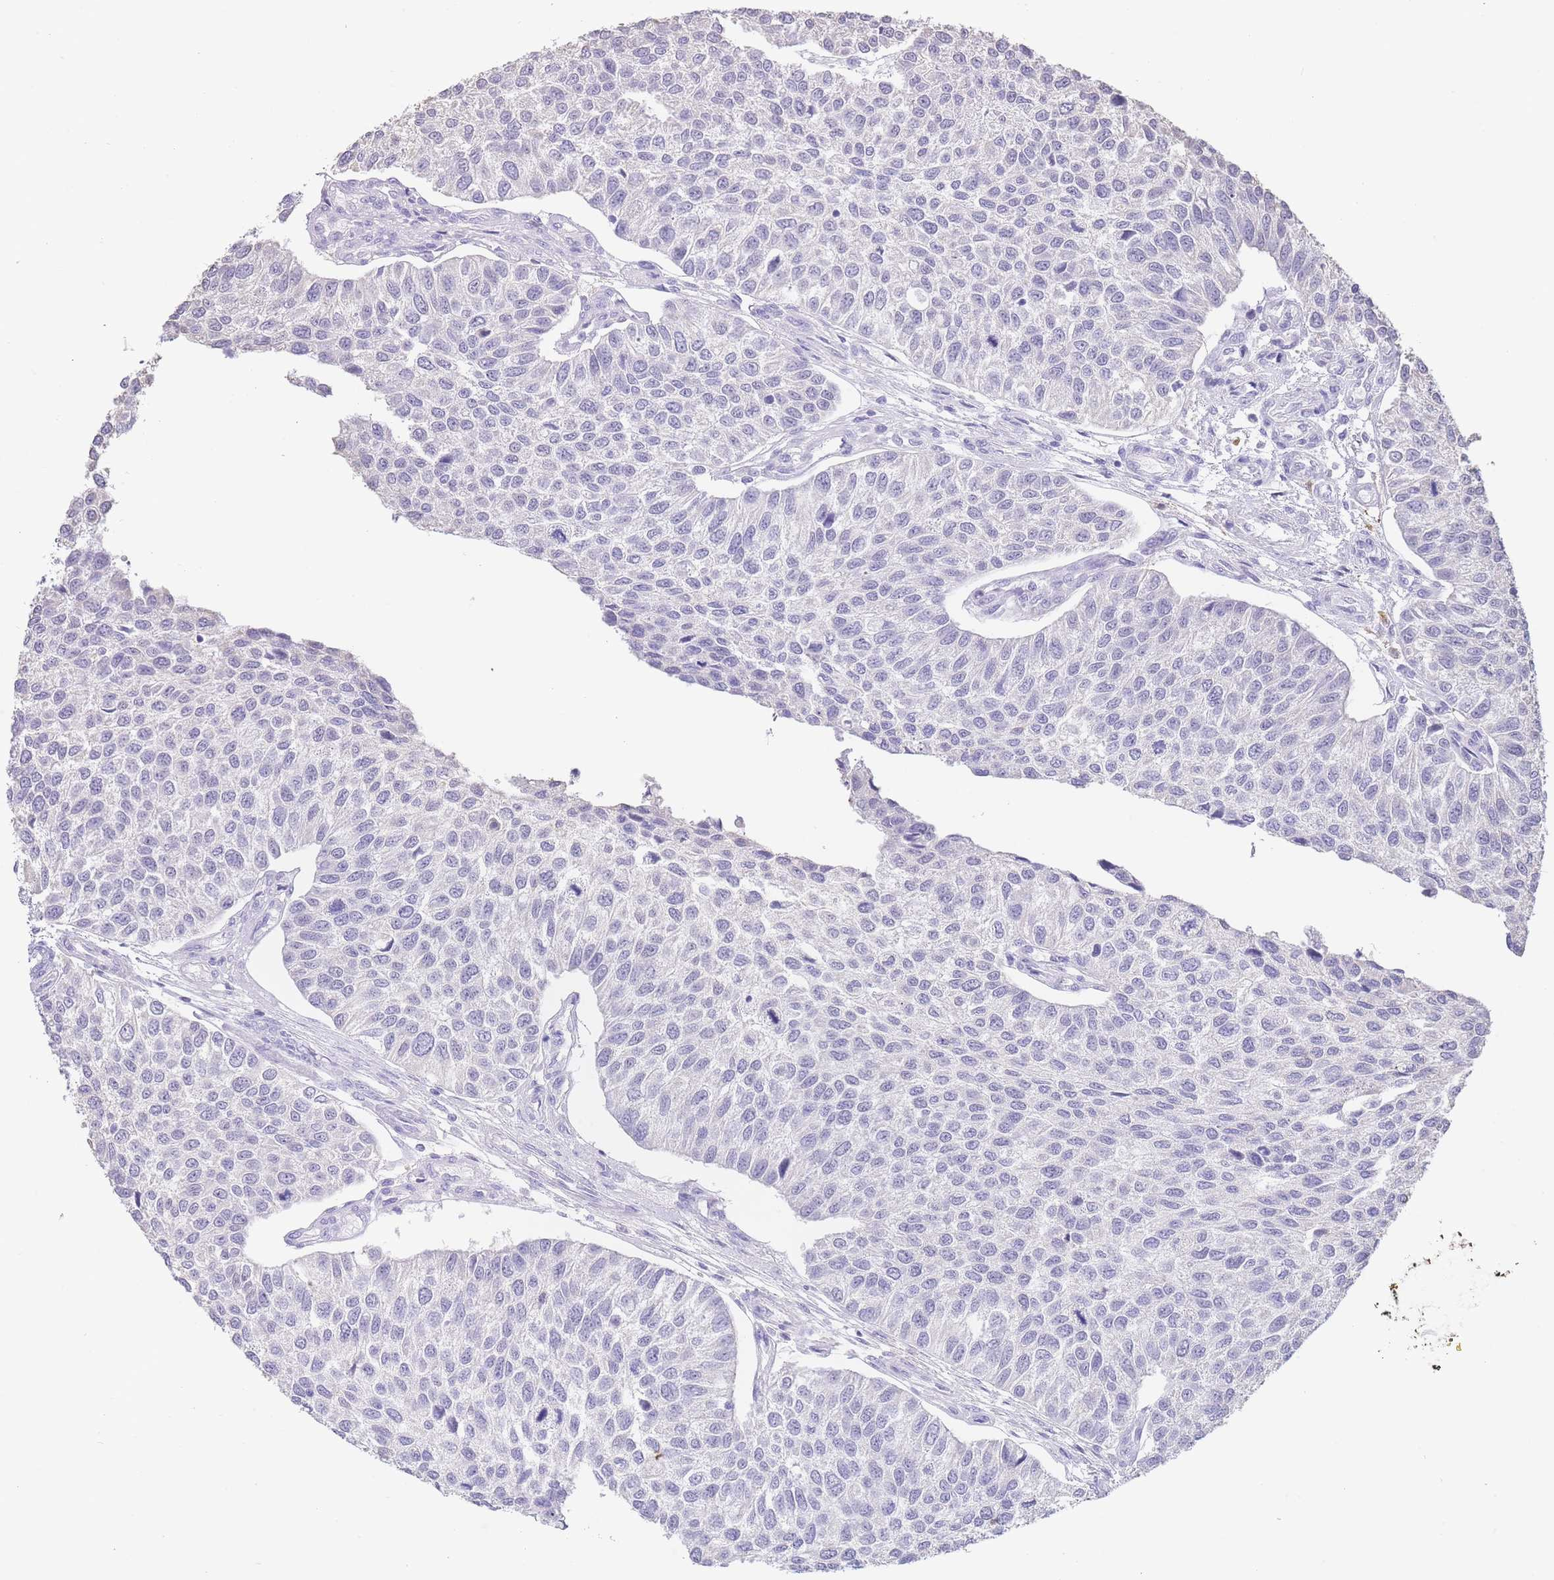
{"staining": {"intensity": "negative", "quantity": "none", "location": "none"}, "tissue": "urothelial cancer", "cell_type": "Tumor cells", "image_type": "cancer", "snomed": [{"axis": "morphology", "description": "Urothelial carcinoma, NOS"}, {"axis": "topography", "description": "Urinary bladder"}], "caption": "A histopathology image of human transitional cell carcinoma is negative for staining in tumor cells. Nuclei are stained in blue.", "gene": "CD37", "patient": {"sex": "male", "age": 55}}